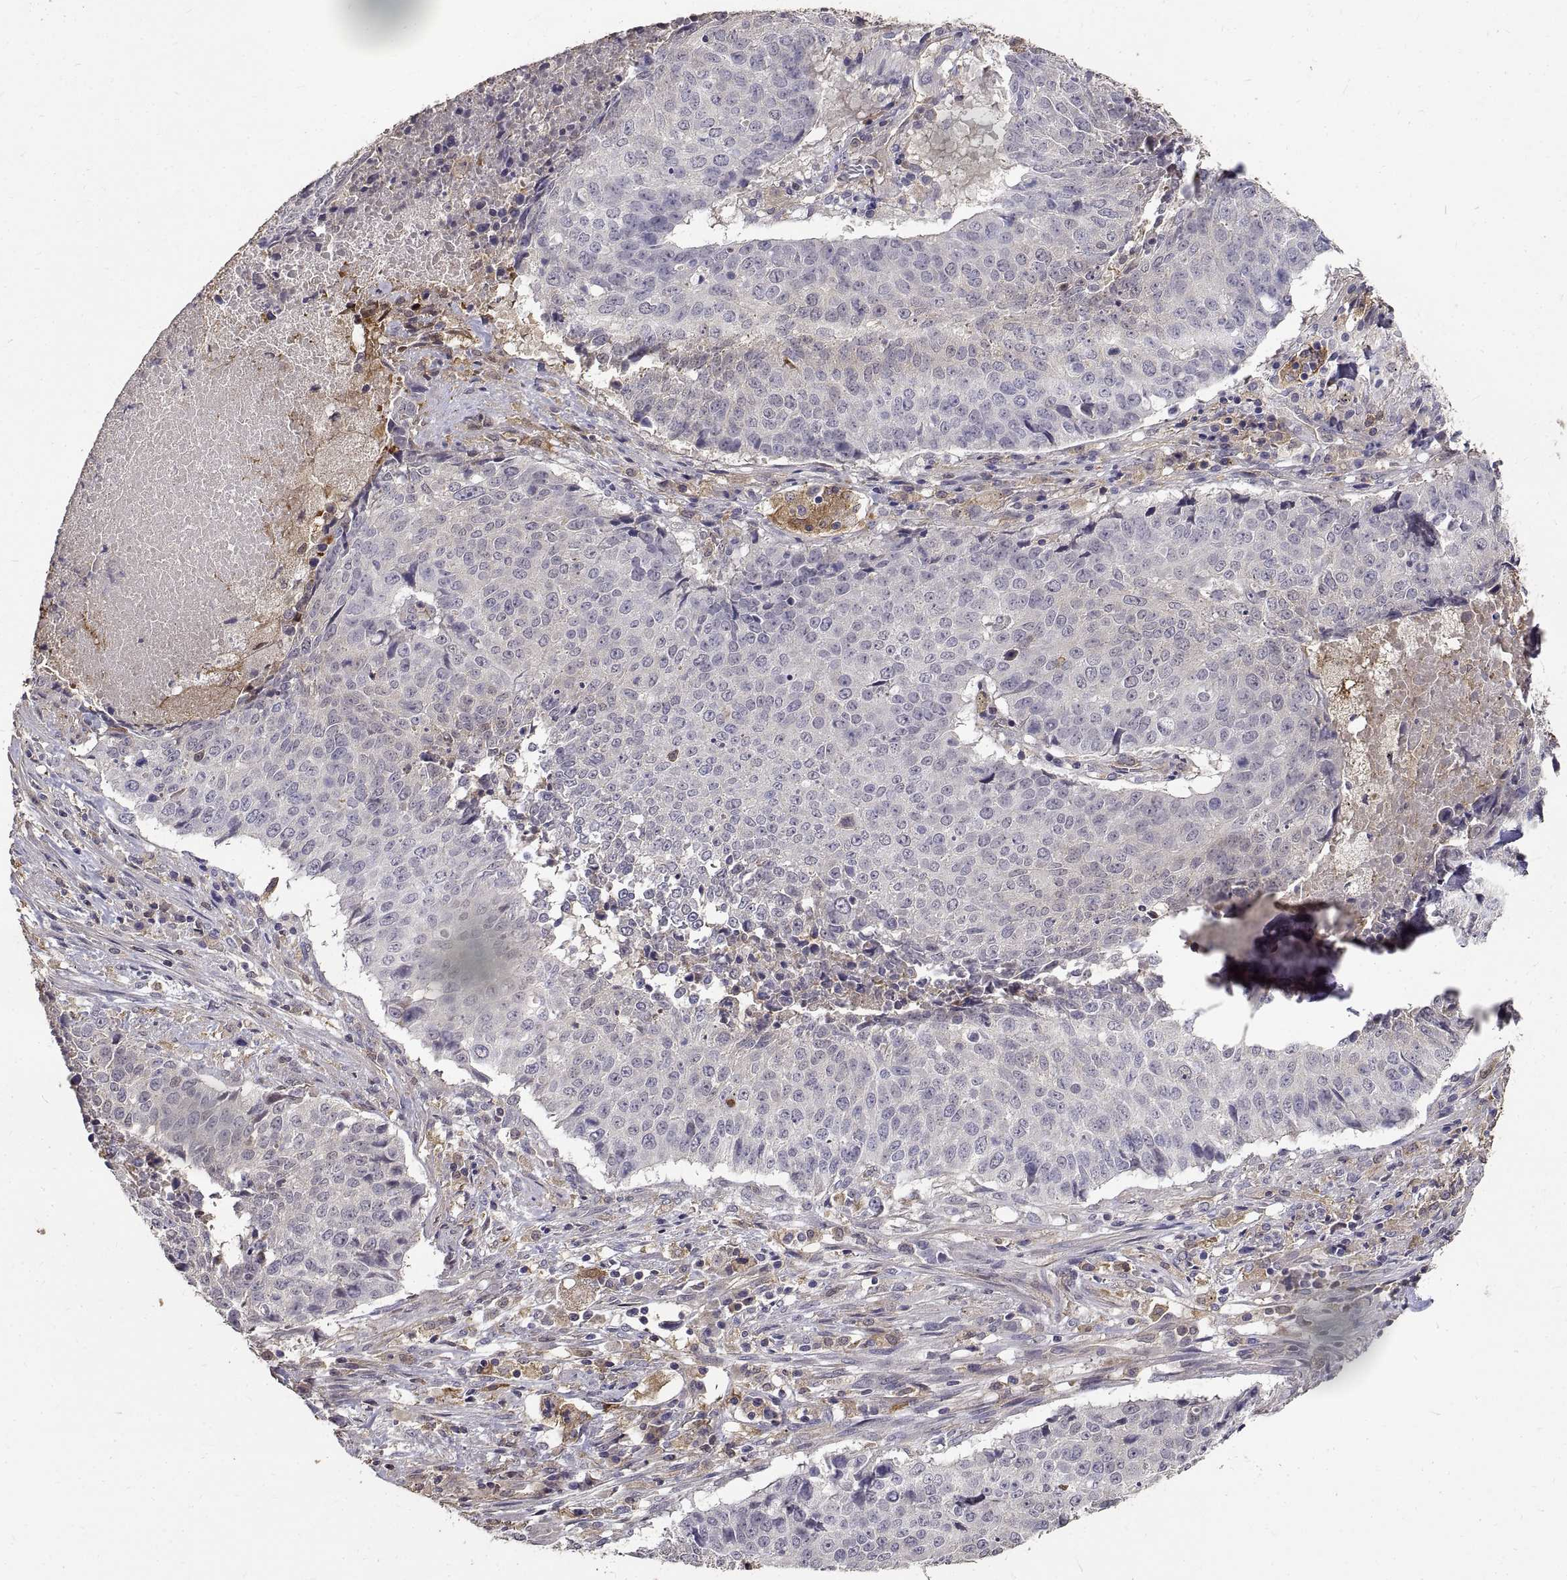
{"staining": {"intensity": "negative", "quantity": "none", "location": "none"}, "tissue": "lung cancer", "cell_type": "Tumor cells", "image_type": "cancer", "snomed": [{"axis": "morphology", "description": "Normal tissue, NOS"}, {"axis": "morphology", "description": "Squamous cell carcinoma, NOS"}, {"axis": "topography", "description": "Bronchus"}, {"axis": "topography", "description": "Lung"}], "caption": "The histopathology image demonstrates no staining of tumor cells in squamous cell carcinoma (lung).", "gene": "PEA15", "patient": {"sex": "male", "age": 64}}